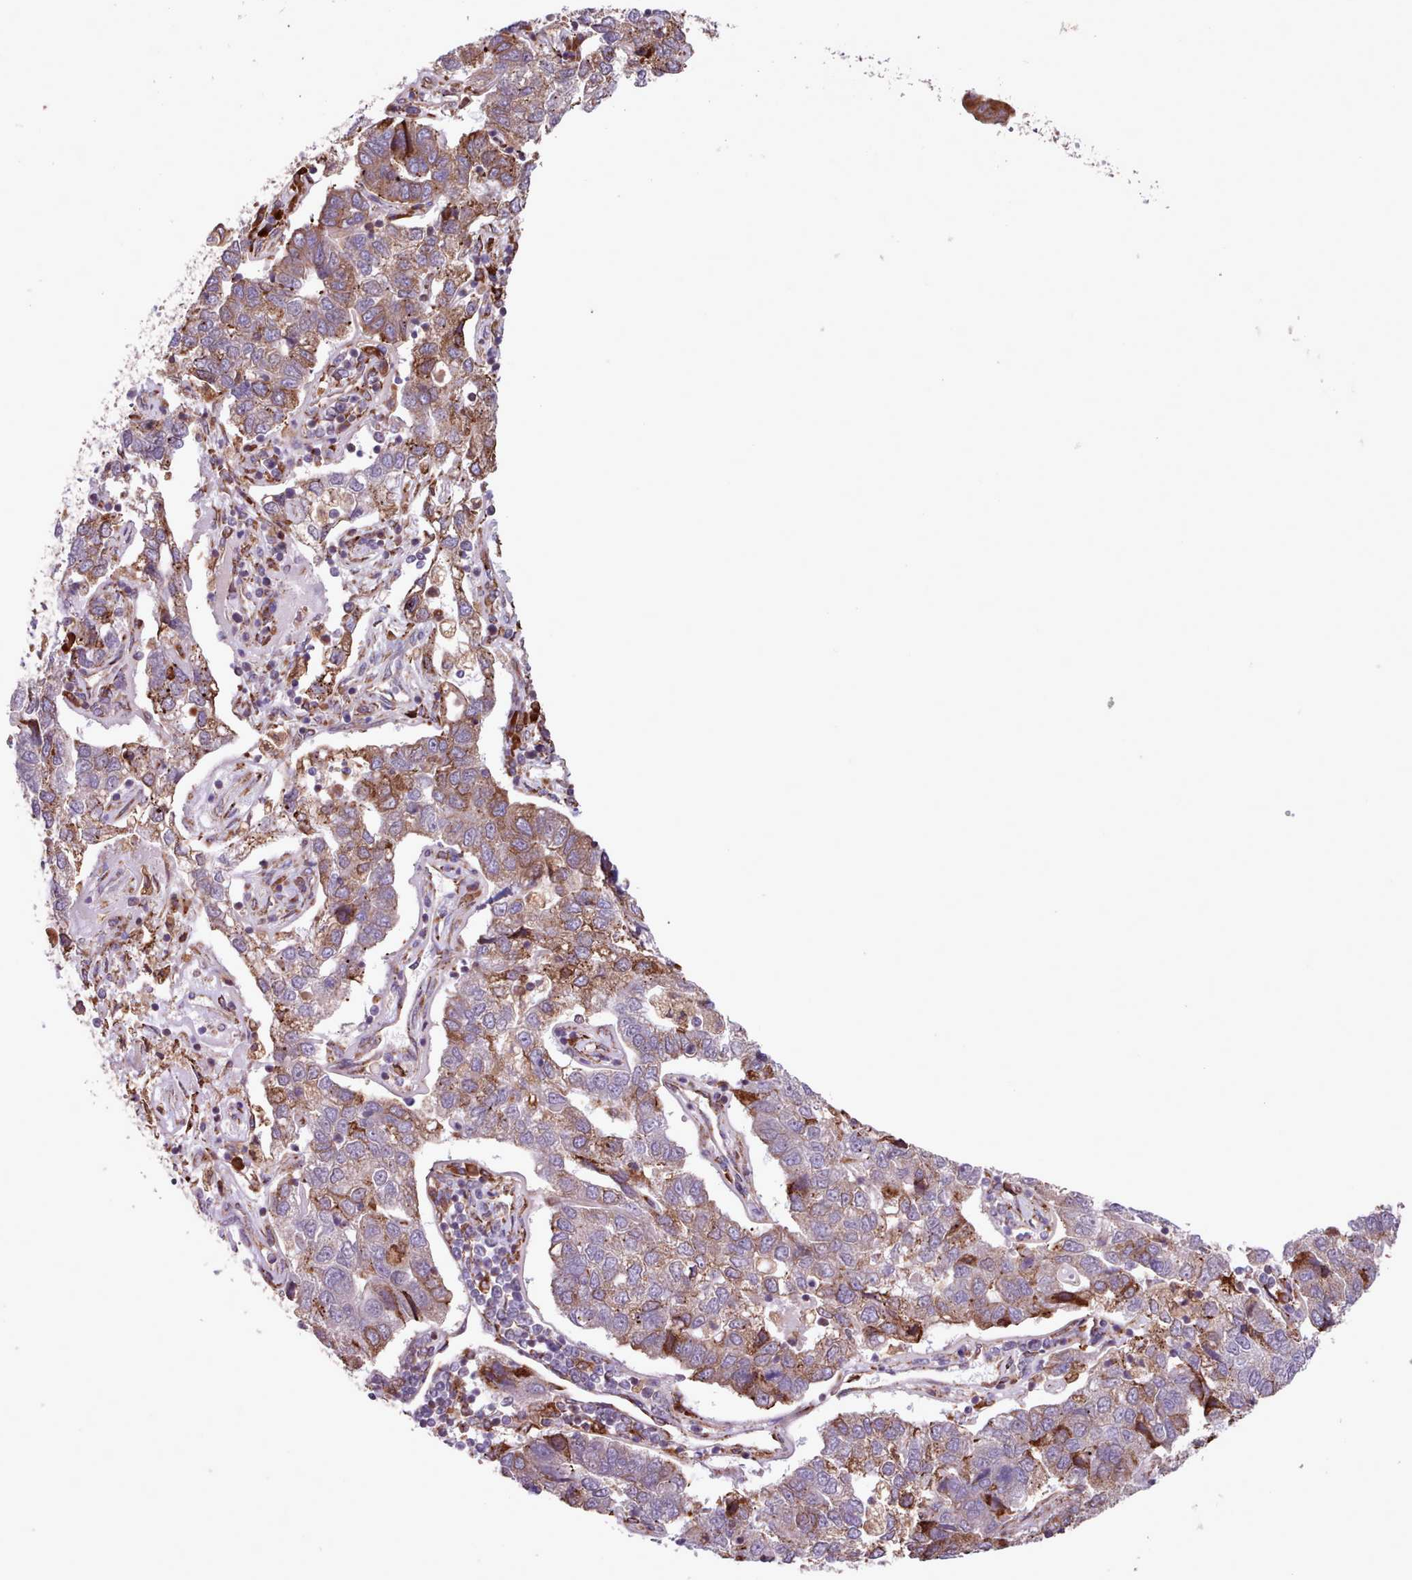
{"staining": {"intensity": "moderate", "quantity": "<25%", "location": "cytoplasmic/membranous"}, "tissue": "pancreatic cancer", "cell_type": "Tumor cells", "image_type": "cancer", "snomed": [{"axis": "morphology", "description": "Adenocarcinoma, NOS"}, {"axis": "topography", "description": "Pancreas"}], "caption": "Brown immunohistochemical staining in adenocarcinoma (pancreatic) reveals moderate cytoplasmic/membranous positivity in approximately <25% of tumor cells. (Stains: DAB in brown, nuclei in blue, Microscopy: brightfield microscopy at high magnification).", "gene": "TTLL3", "patient": {"sex": "female", "age": 61}}